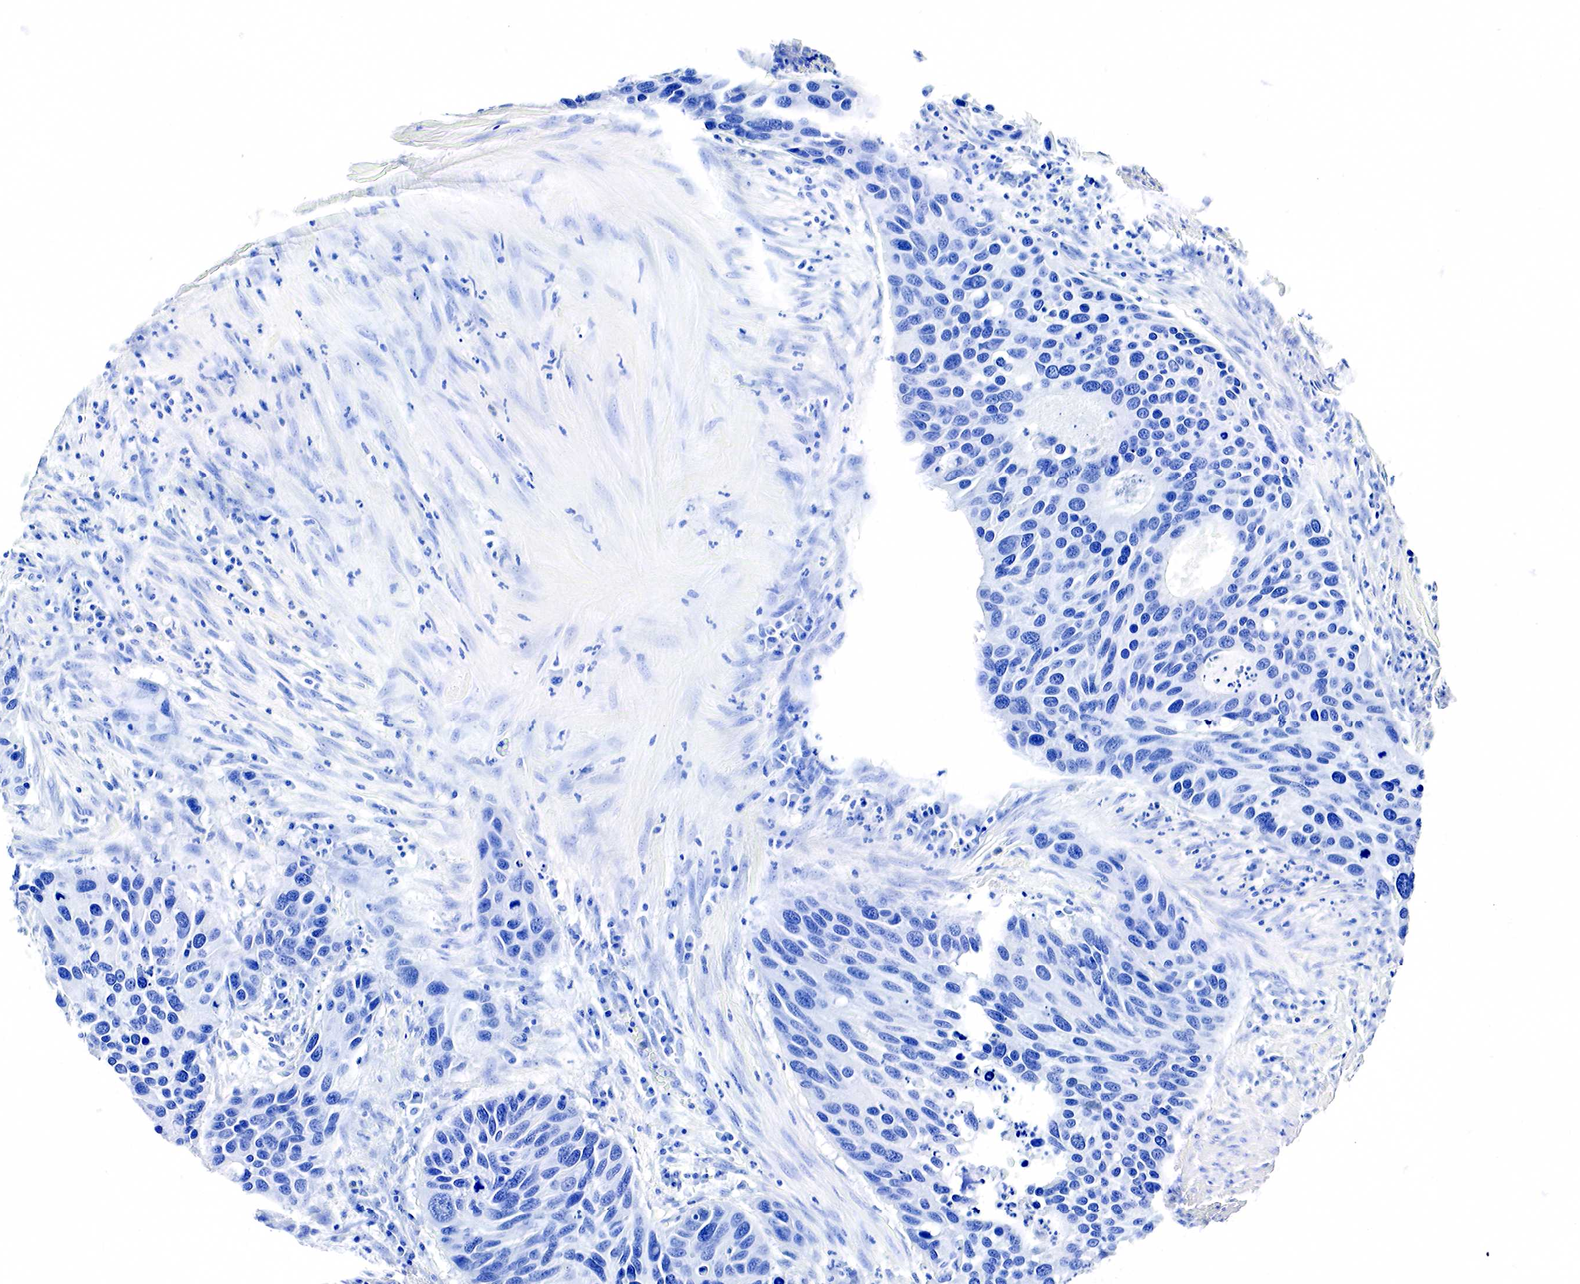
{"staining": {"intensity": "negative", "quantity": "none", "location": "none"}, "tissue": "urothelial cancer", "cell_type": "Tumor cells", "image_type": "cancer", "snomed": [{"axis": "morphology", "description": "Urothelial carcinoma, High grade"}, {"axis": "topography", "description": "Urinary bladder"}], "caption": "Immunohistochemical staining of human urothelial cancer displays no significant positivity in tumor cells.", "gene": "ACP3", "patient": {"sex": "male", "age": 66}}